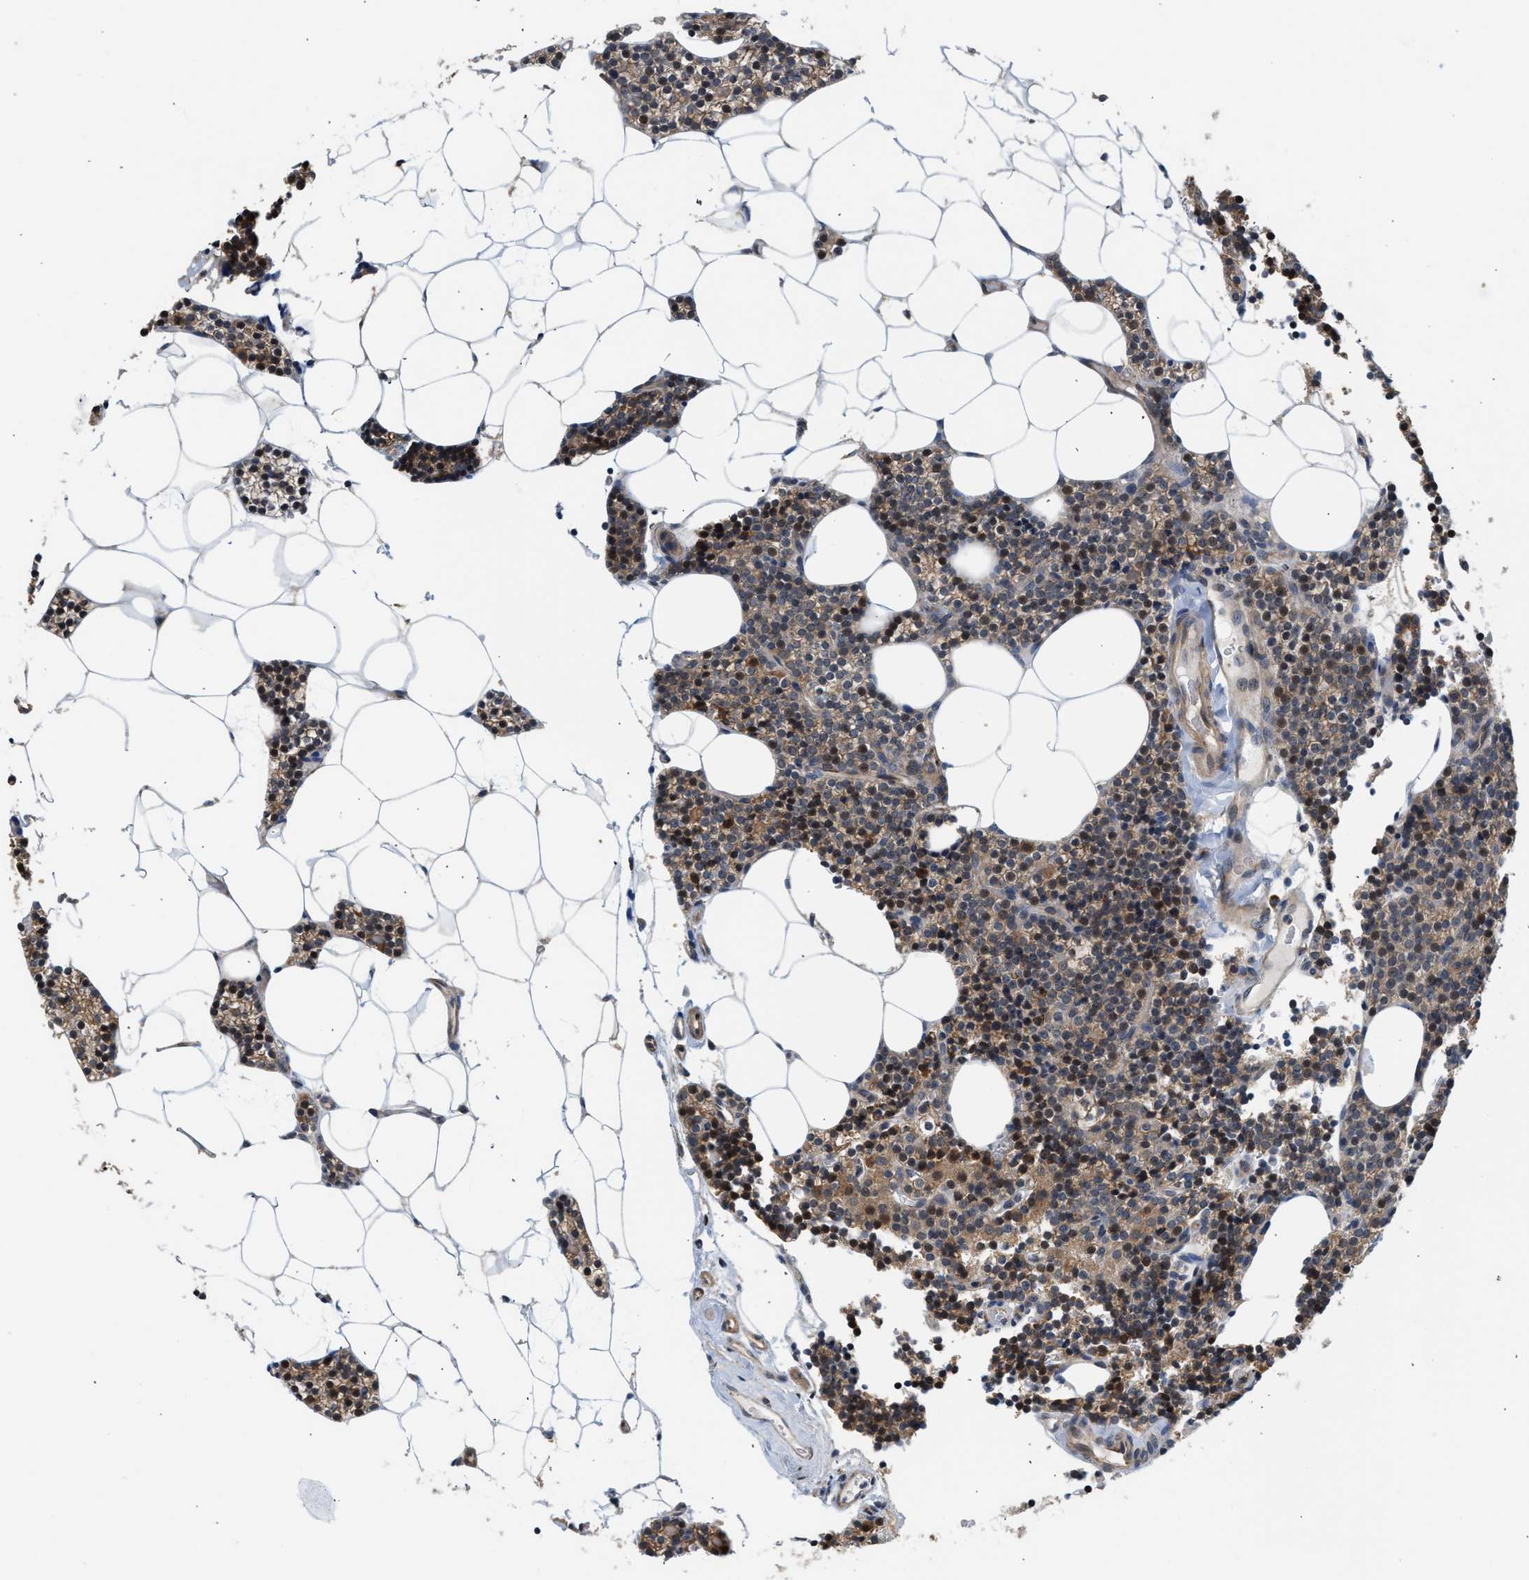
{"staining": {"intensity": "moderate", "quantity": ">75%", "location": "cytoplasmic/membranous,nuclear"}, "tissue": "parathyroid gland", "cell_type": "Glandular cells", "image_type": "normal", "snomed": [{"axis": "morphology", "description": "Normal tissue, NOS"}, {"axis": "morphology", "description": "Adenoma, NOS"}, {"axis": "topography", "description": "Parathyroid gland"}], "caption": "Immunohistochemical staining of benign human parathyroid gland displays >75% levels of moderate cytoplasmic/membranous,nuclear protein staining in about >75% of glandular cells.", "gene": "POLG2", "patient": {"sex": "female", "age": 70}}